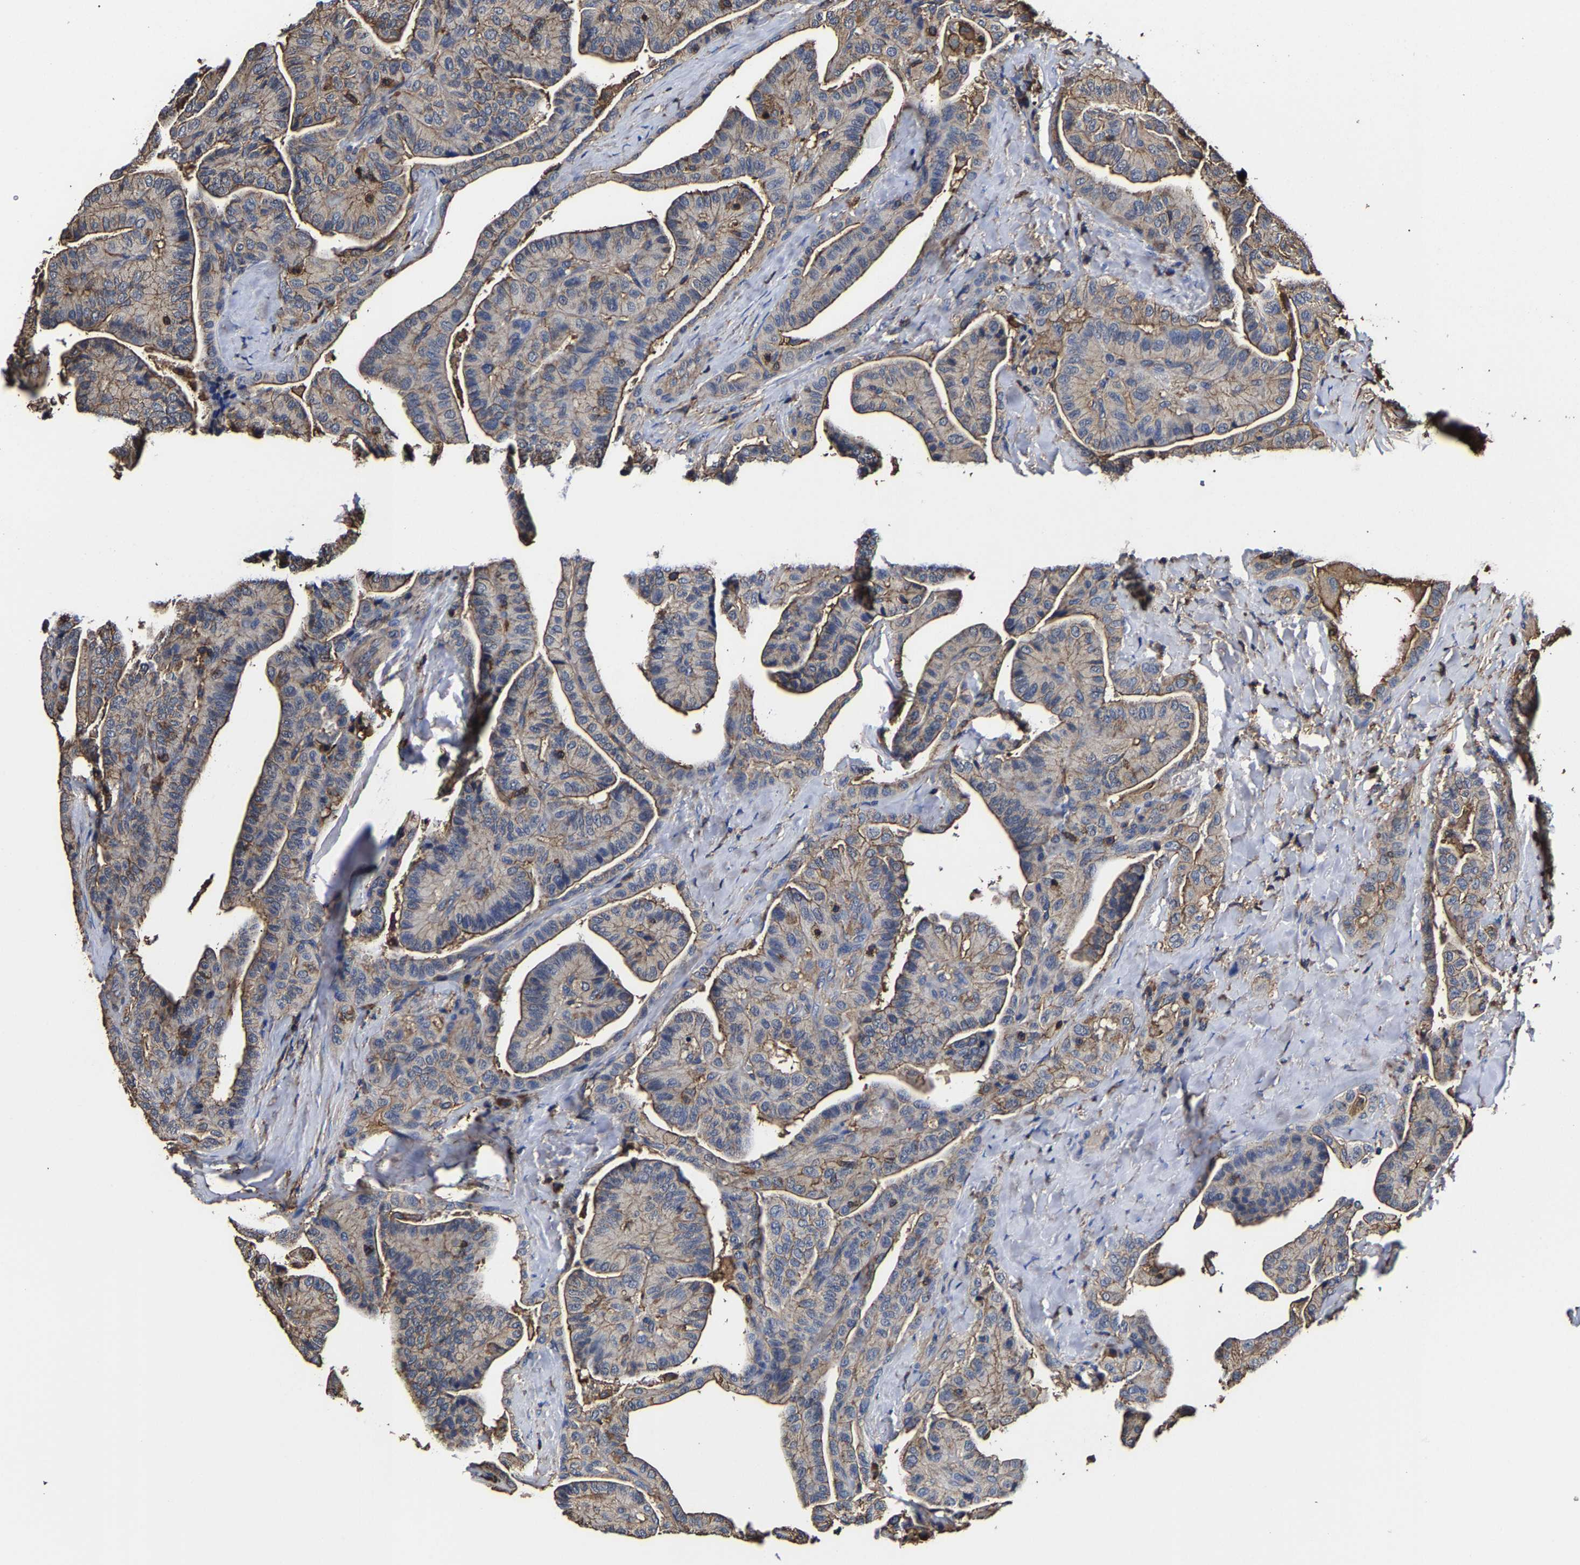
{"staining": {"intensity": "weak", "quantity": "25%-75%", "location": "cytoplasmic/membranous"}, "tissue": "thyroid cancer", "cell_type": "Tumor cells", "image_type": "cancer", "snomed": [{"axis": "morphology", "description": "Papillary adenocarcinoma, NOS"}, {"axis": "topography", "description": "Thyroid gland"}], "caption": "Protein staining of thyroid cancer tissue displays weak cytoplasmic/membranous staining in approximately 25%-75% of tumor cells. The staining was performed using DAB, with brown indicating positive protein expression. Nuclei are stained blue with hematoxylin.", "gene": "SSH3", "patient": {"sex": "male", "age": 77}}